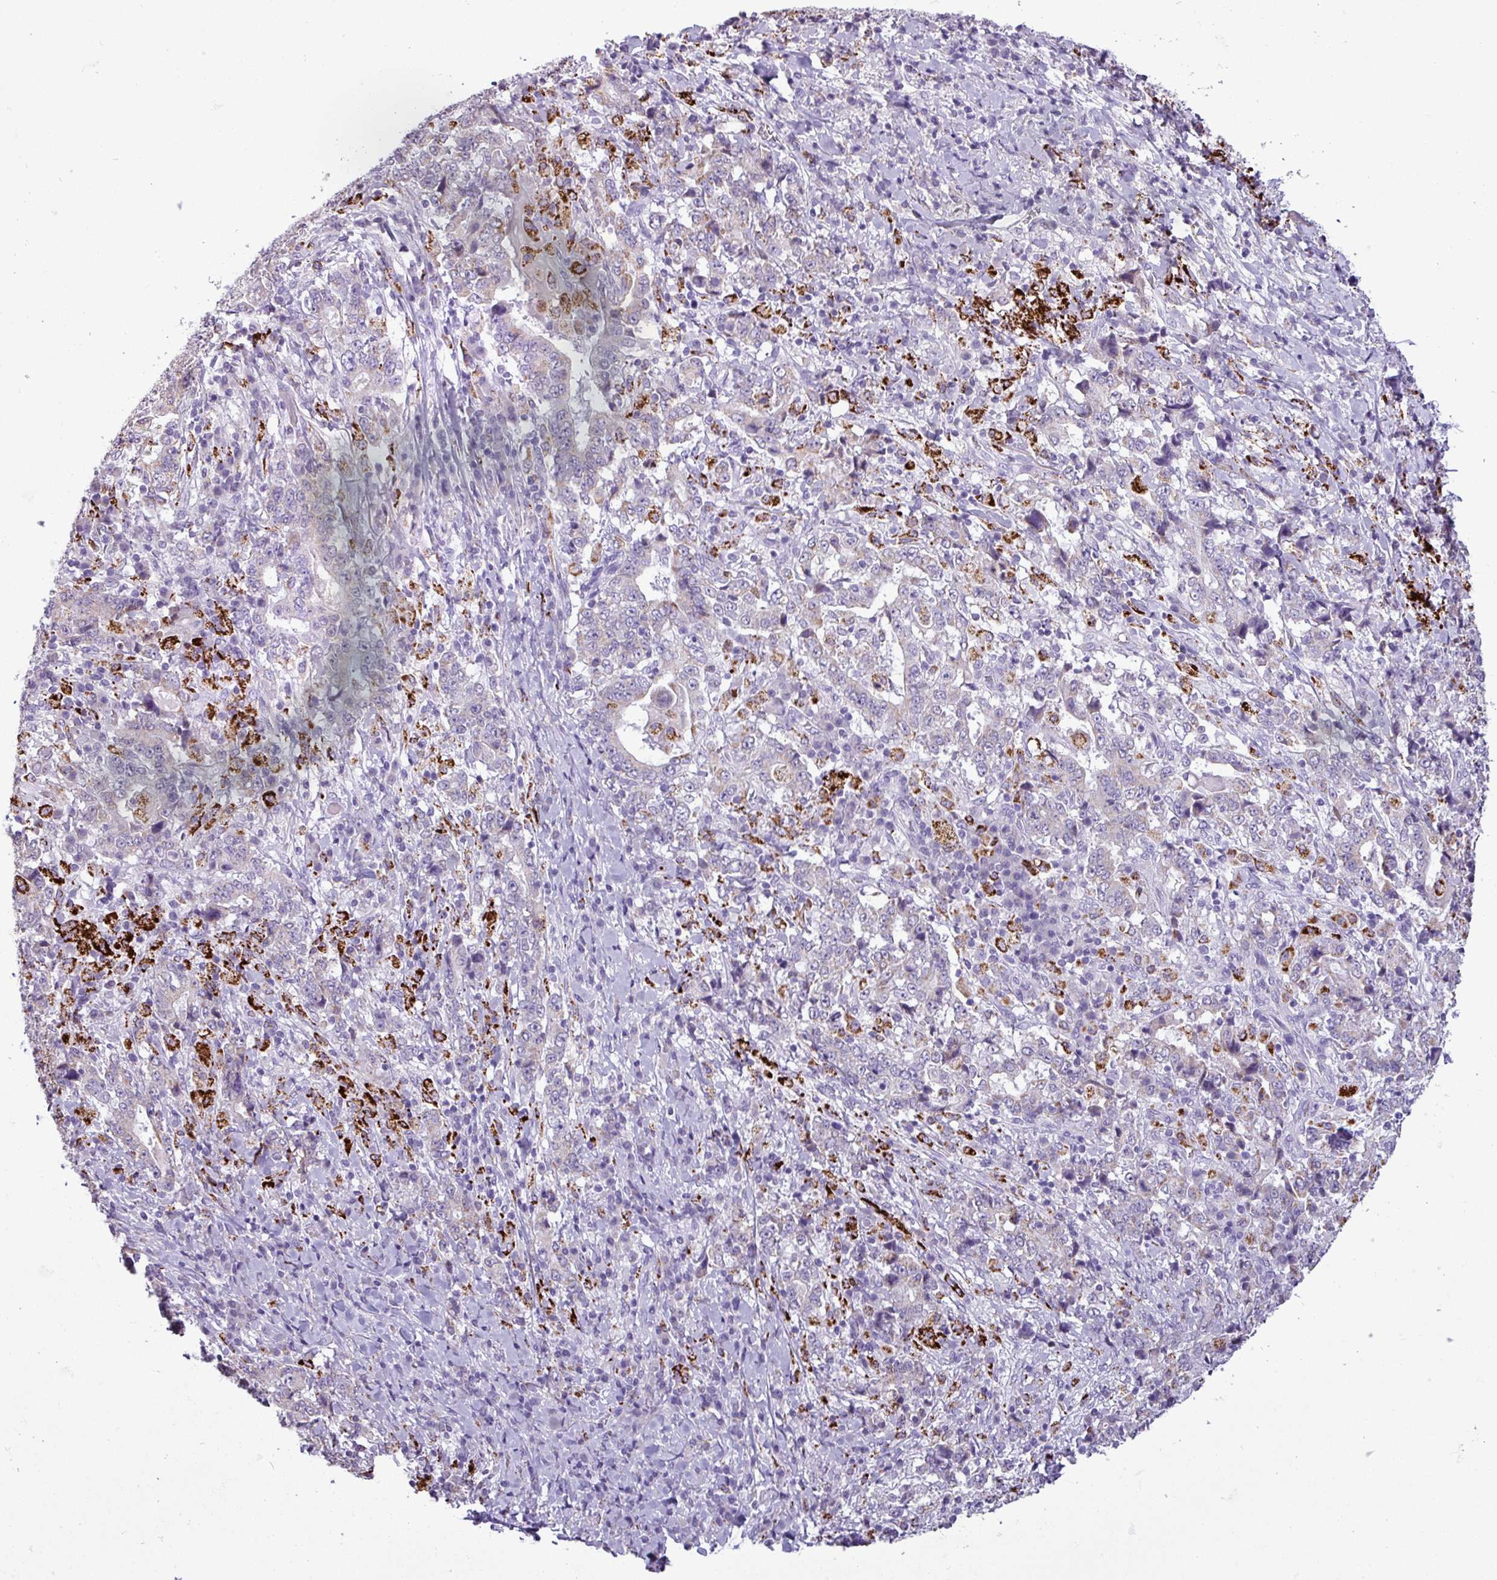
{"staining": {"intensity": "negative", "quantity": "none", "location": "none"}, "tissue": "stomach cancer", "cell_type": "Tumor cells", "image_type": "cancer", "snomed": [{"axis": "morphology", "description": "Normal tissue, NOS"}, {"axis": "morphology", "description": "Adenocarcinoma, NOS"}, {"axis": "topography", "description": "Stomach, upper"}, {"axis": "topography", "description": "Stomach"}], "caption": "Immunohistochemical staining of stomach adenocarcinoma shows no significant staining in tumor cells.", "gene": "ZNF667", "patient": {"sex": "male", "age": 59}}